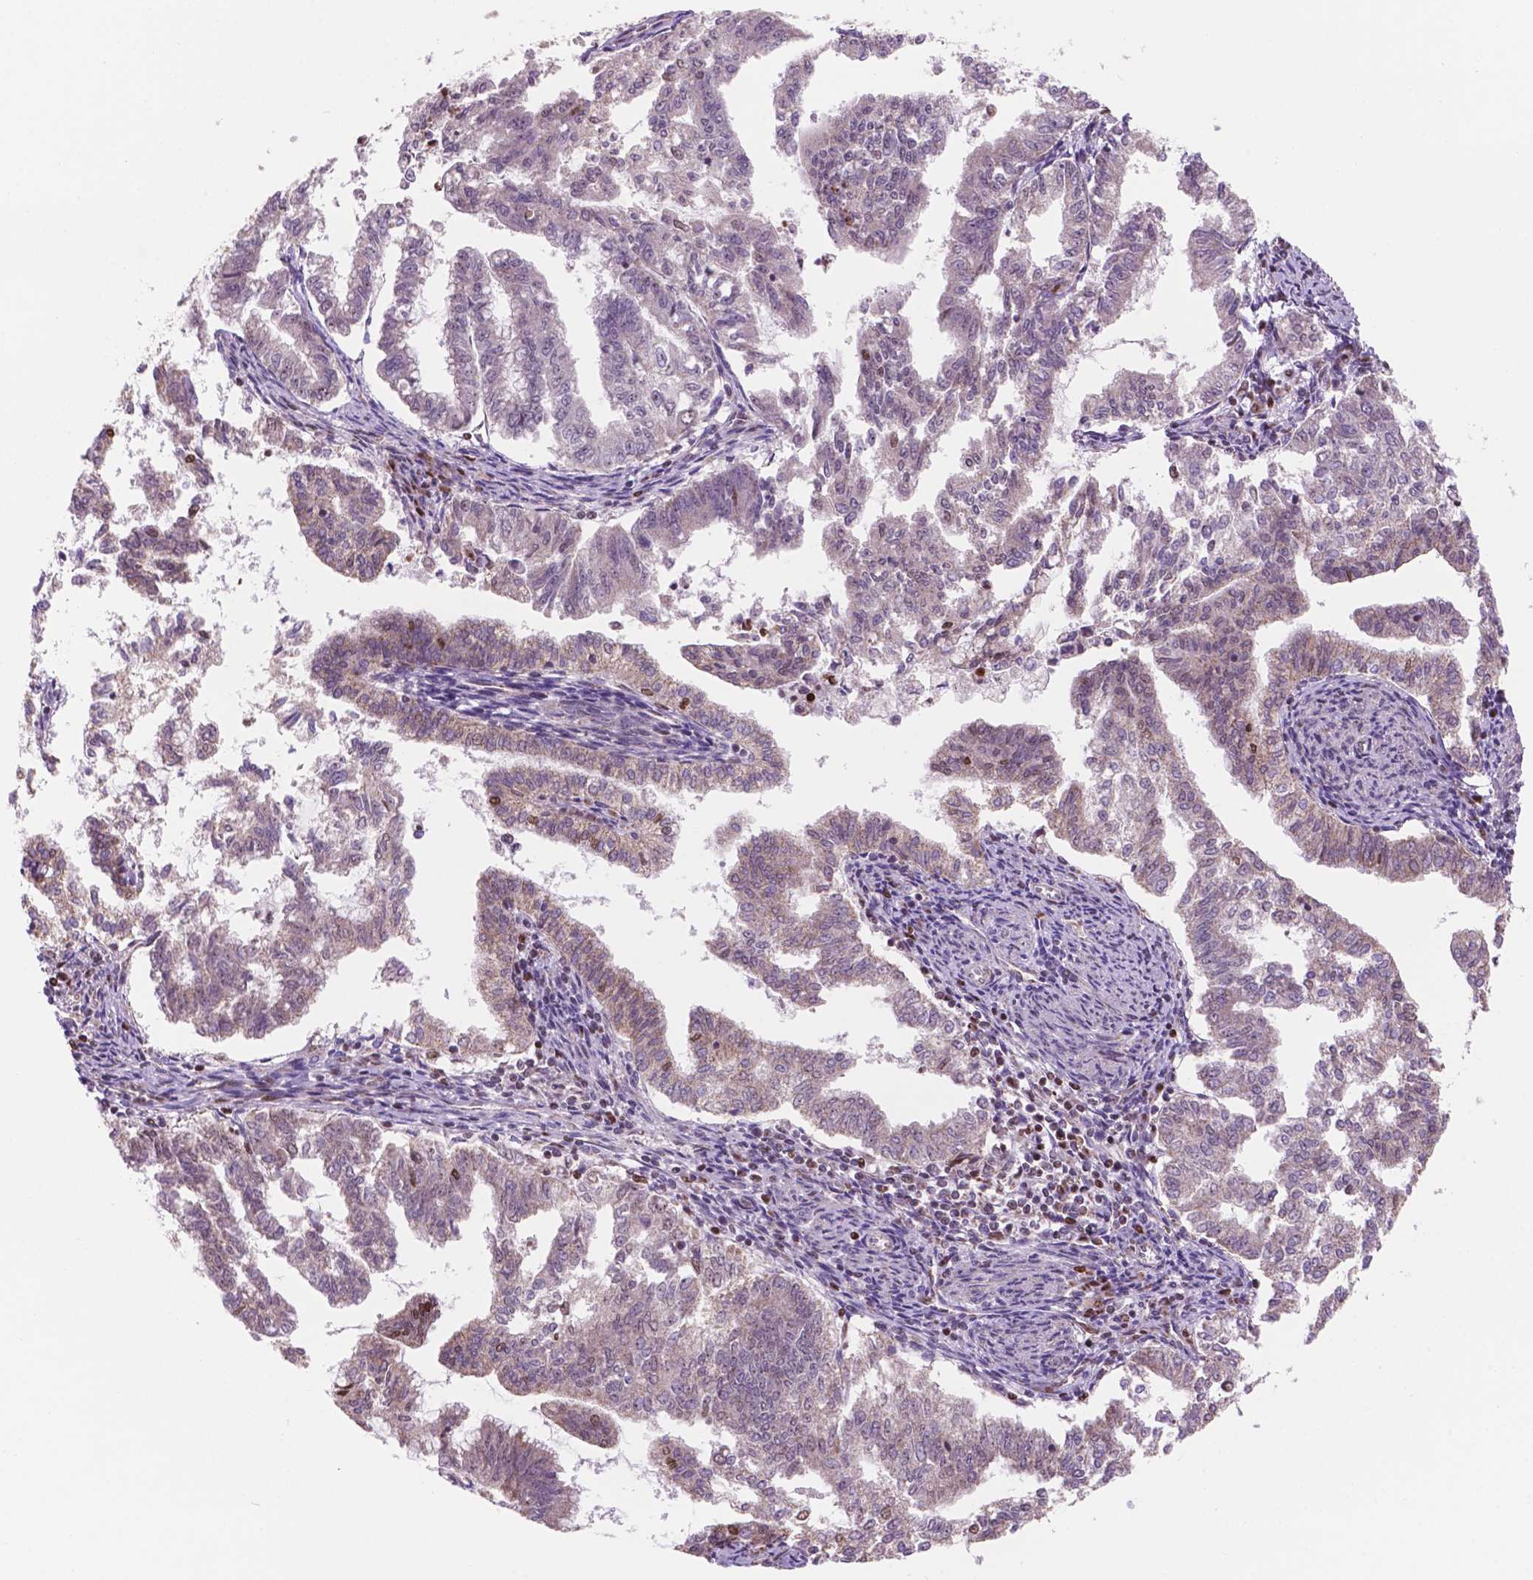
{"staining": {"intensity": "weak", "quantity": "25%-75%", "location": "cytoplasmic/membranous"}, "tissue": "endometrial cancer", "cell_type": "Tumor cells", "image_type": "cancer", "snomed": [{"axis": "morphology", "description": "Adenocarcinoma, NOS"}, {"axis": "topography", "description": "Endometrium"}], "caption": "An immunohistochemistry (IHC) image of tumor tissue is shown. Protein staining in brown labels weak cytoplasmic/membranous positivity in adenocarcinoma (endometrial) within tumor cells.", "gene": "NDUFA10", "patient": {"sex": "female", "age": 79}}